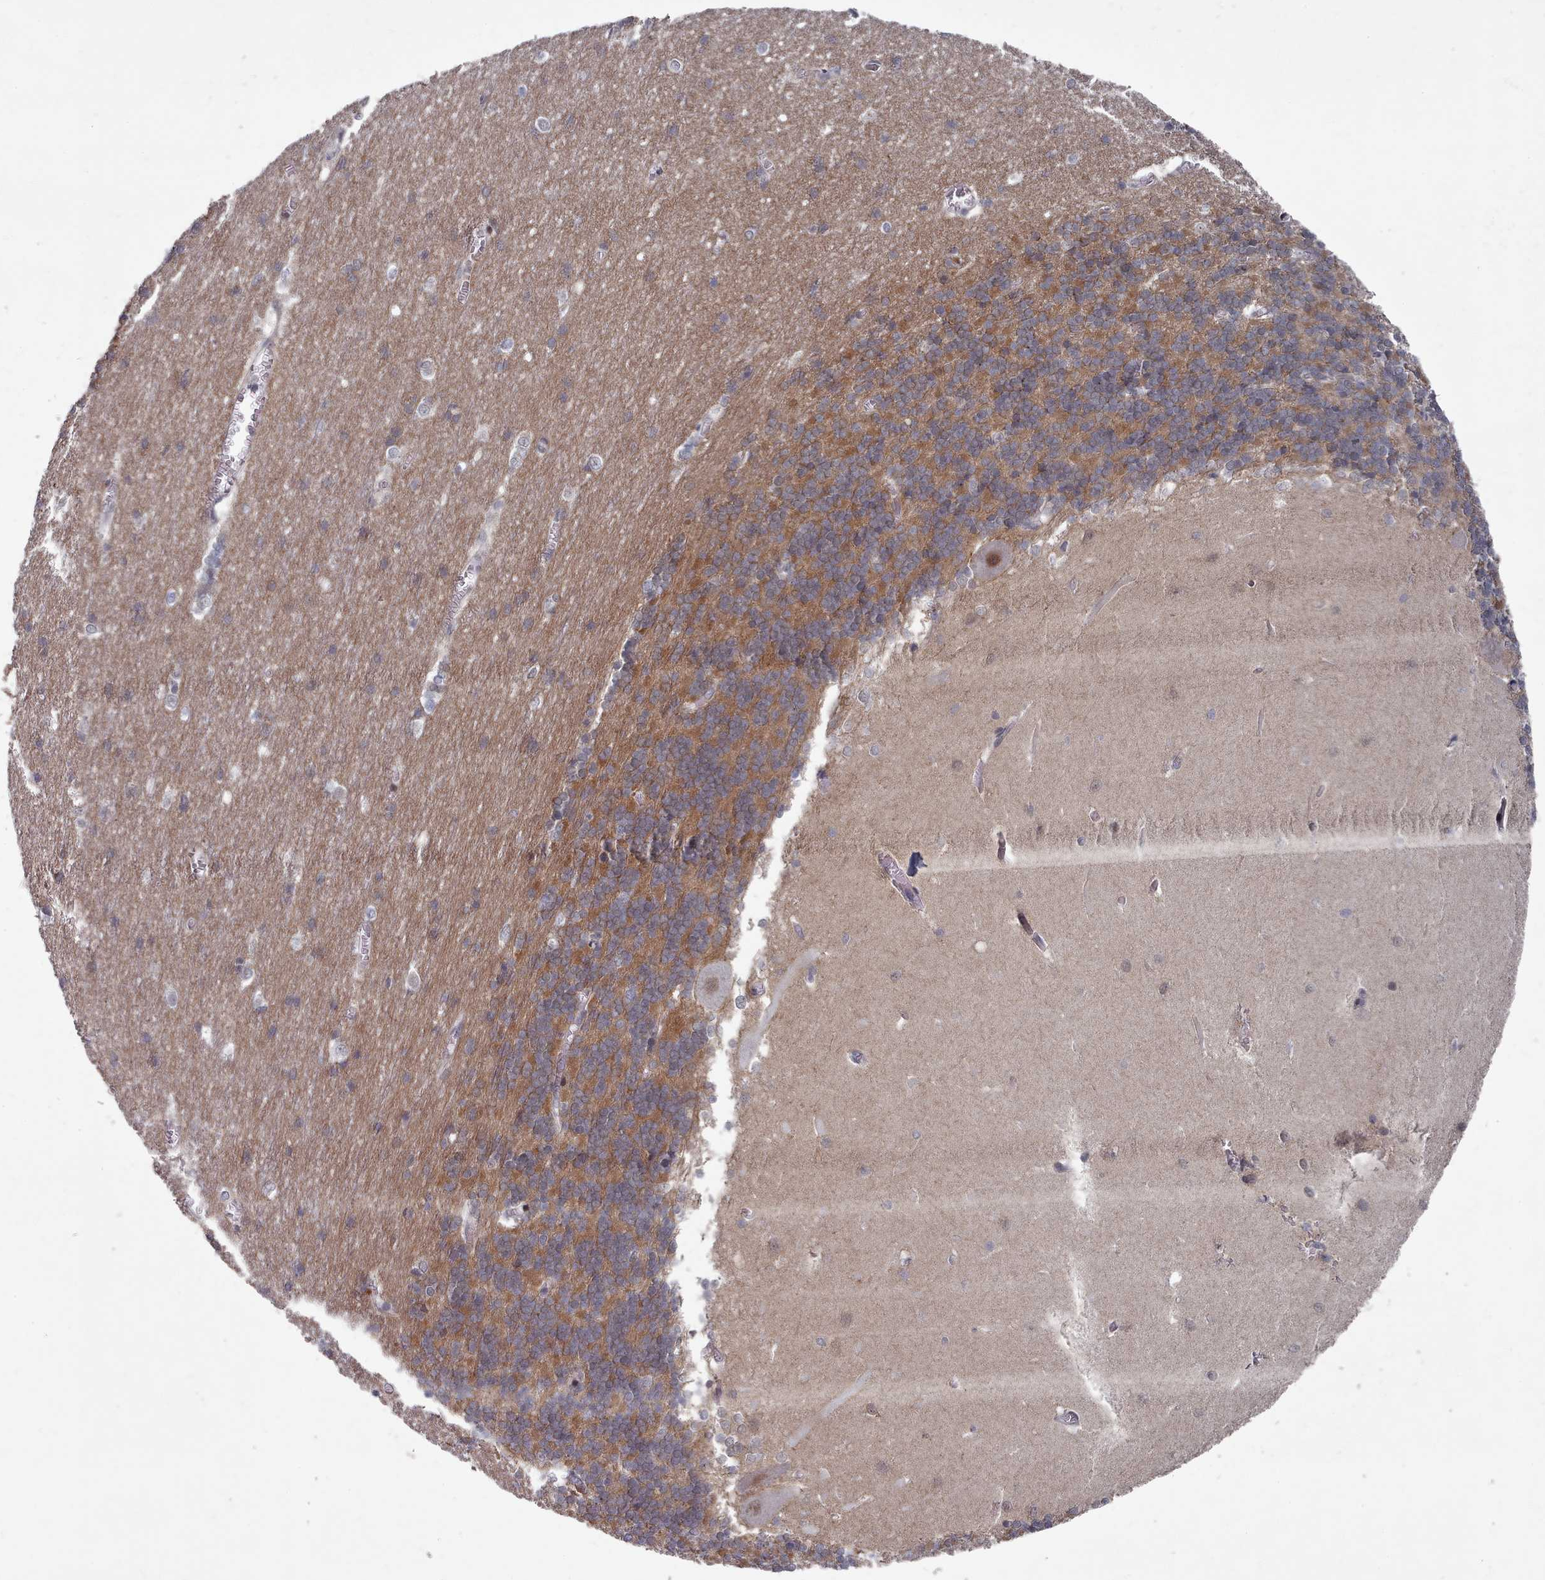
{"staining": {"intensity": "moderate", "quantity": ">75%", "location": "cytoplasmic/membranous"}, "tissue": "cerebellum", "cell_type": "Cells in granular layer", "image_type": "normal", "snomed": [{"axis": "morphology", "description": "Normal tissue, NOS"}, {"axis": "topography", "description": "Cerebellum"}], "caption": "Protein staining reveals moderate cytoplasmic/membranous expression in approximately >75% of cells in granular layer in unremarkable cerebellum.", "gene": "CPSF4", "patient": {"sex": "male", "age": 37}}